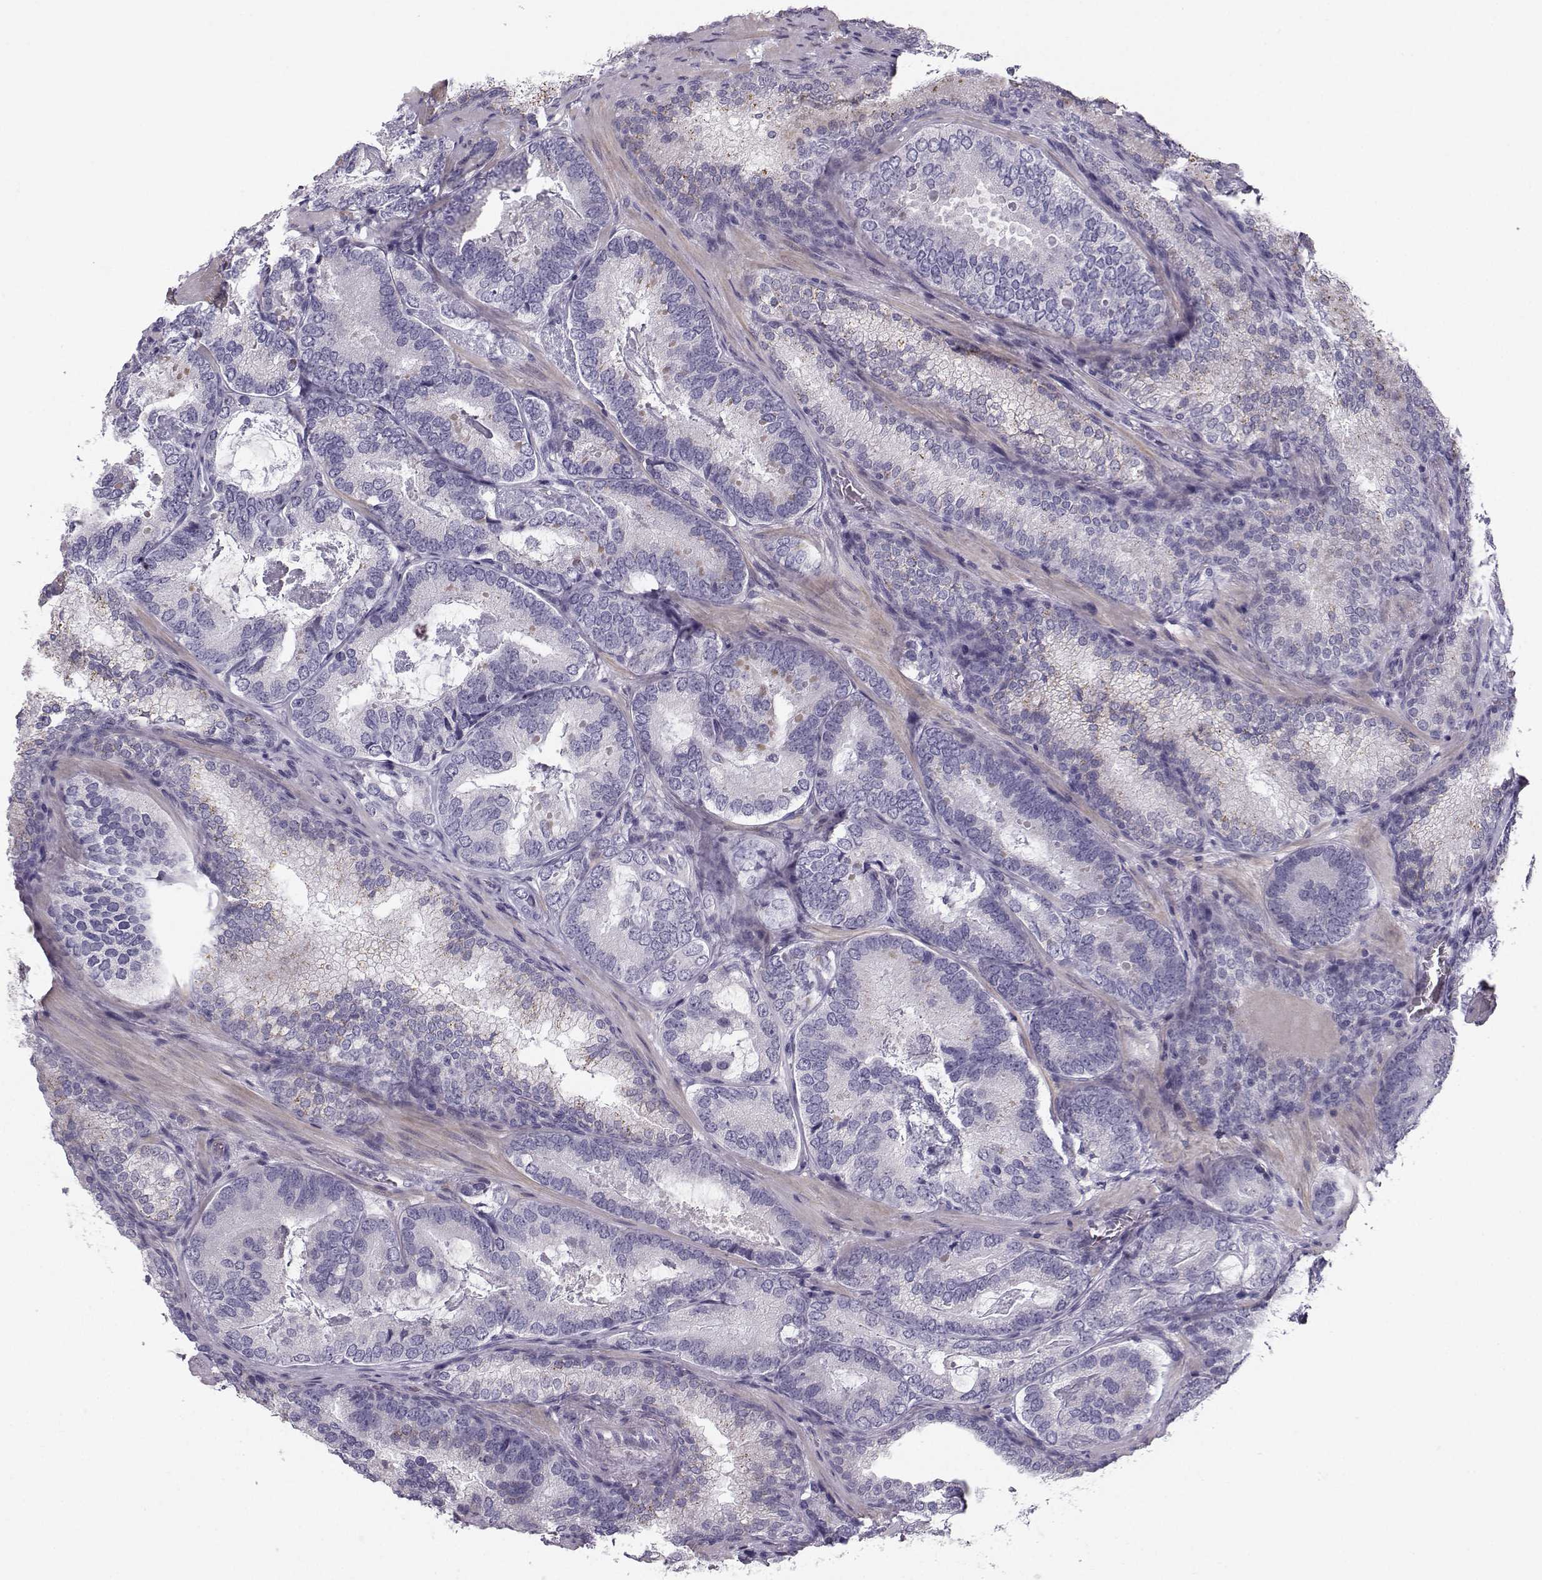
{"staining": {"intensity": "negative", "quantity": "none", "location": "none"}, "tissue": "prostate cancer", "cell_type": "Tumor cells", "image_type": "cancer", "snomed": [{"axis": "morphology", "description": "Adenocarcinoma, Low grade"}, {"axis": "topography", "description": "Prostate"}], "caption": "An image of adenocarcinoma (low-grade) (prostate) stained for a protein shows no brown staining in tumor cells.", "gene": "CASR", "patient": {"sex": "male", "age": 60}}